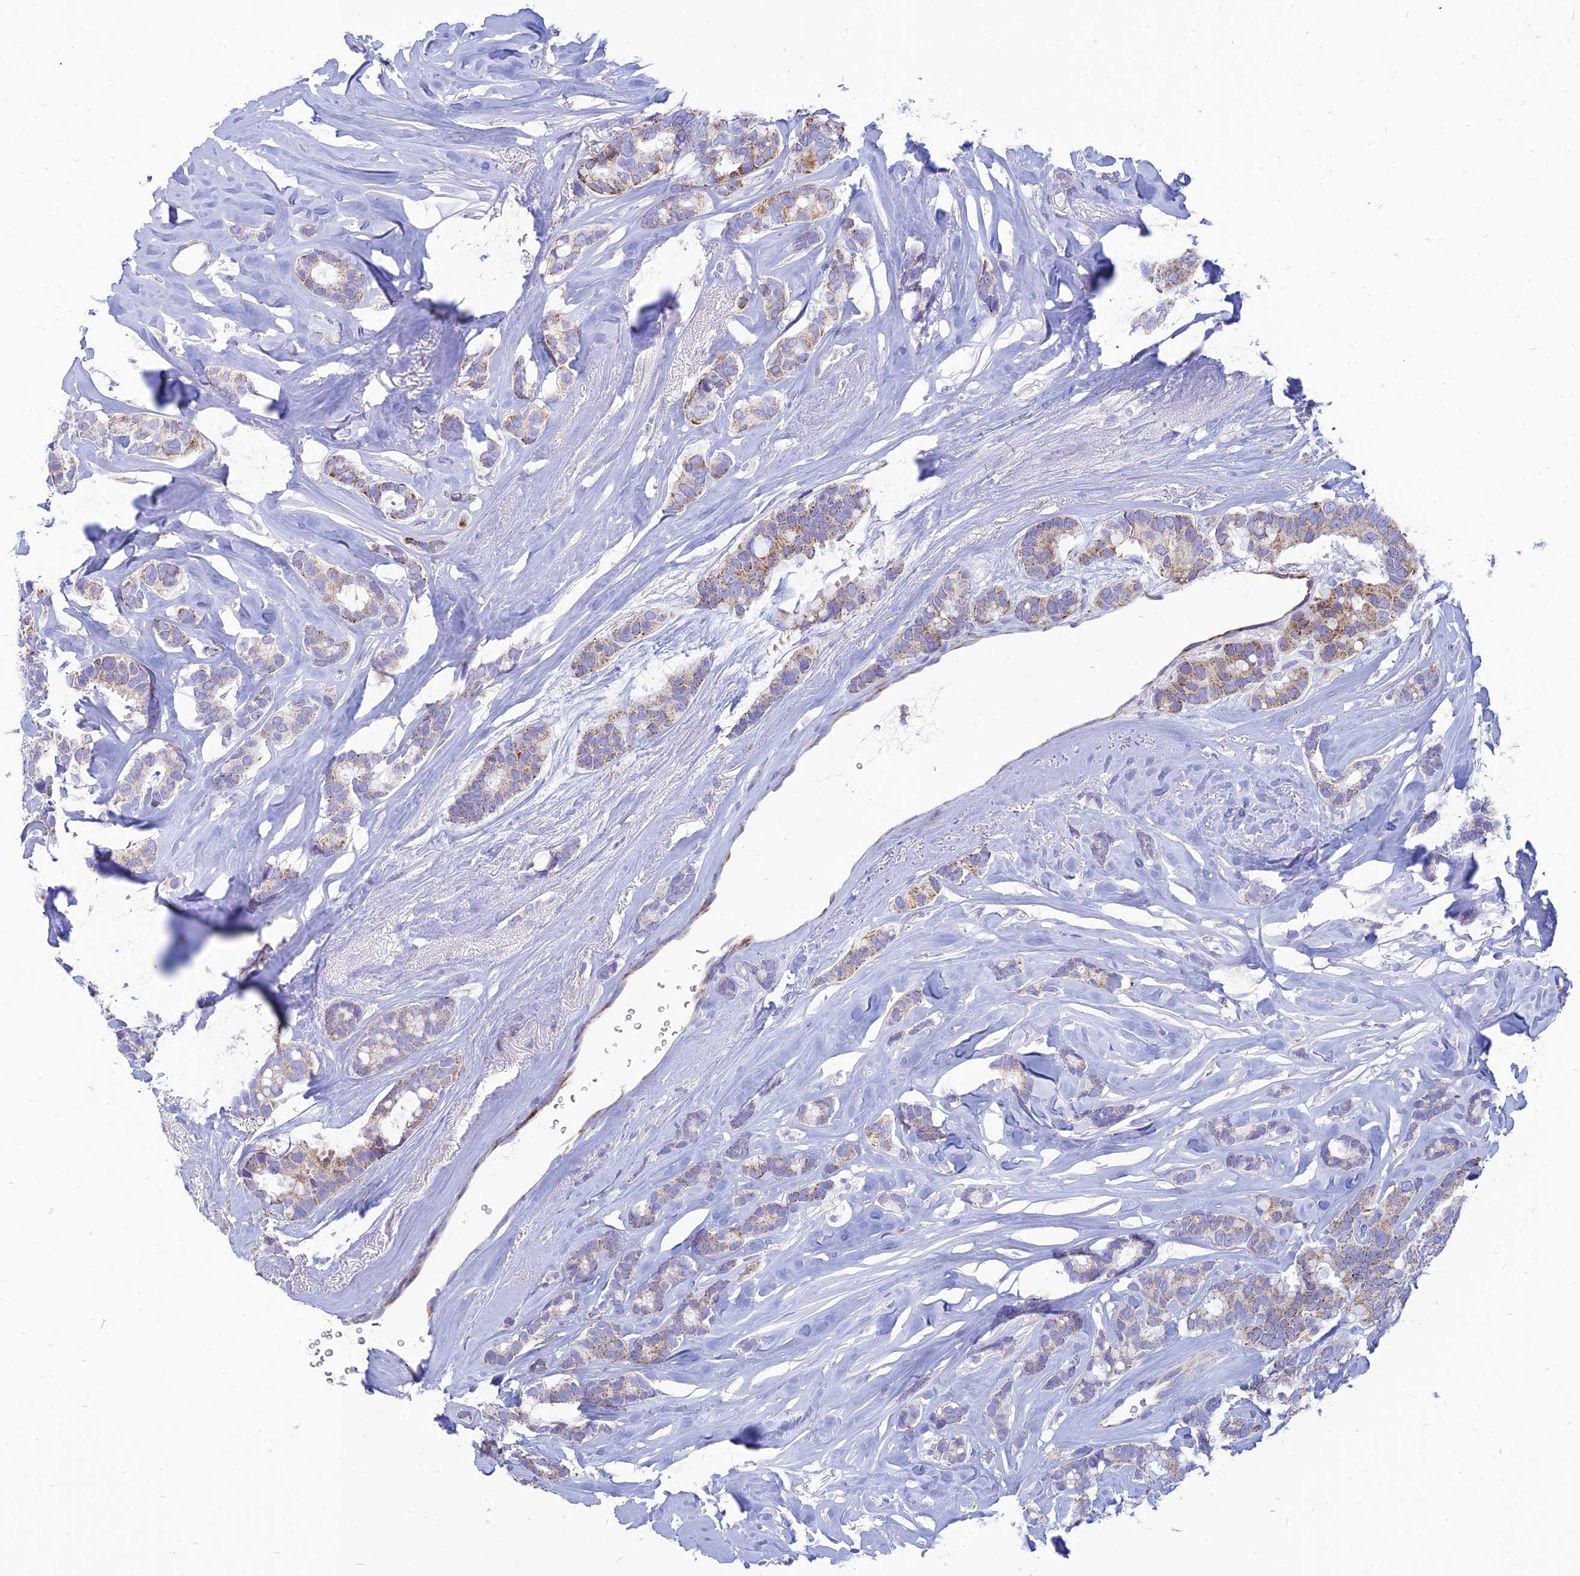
{"staining": {"intensity": "moderate", "quantity": ">75%", "location": "cytoplasmic/membranous"}, "tissue": "breast cancer", "cell_type": "Tumor cells", "image_type": "cancer", "snomed": [{"axis": "morphology", "description": "Duct carcinoma"}, {"axis": "topography", "description": "Breast"}], "caption": "The micrograph demonstrates staining of breast cancer (invasive ductal carcinoma), revealing moderate cytoplasmic/membranous protein positivity (brown color) within tumor cells.", "gene": "PACC1", "patient": {"sex": "female", "age": 40}}